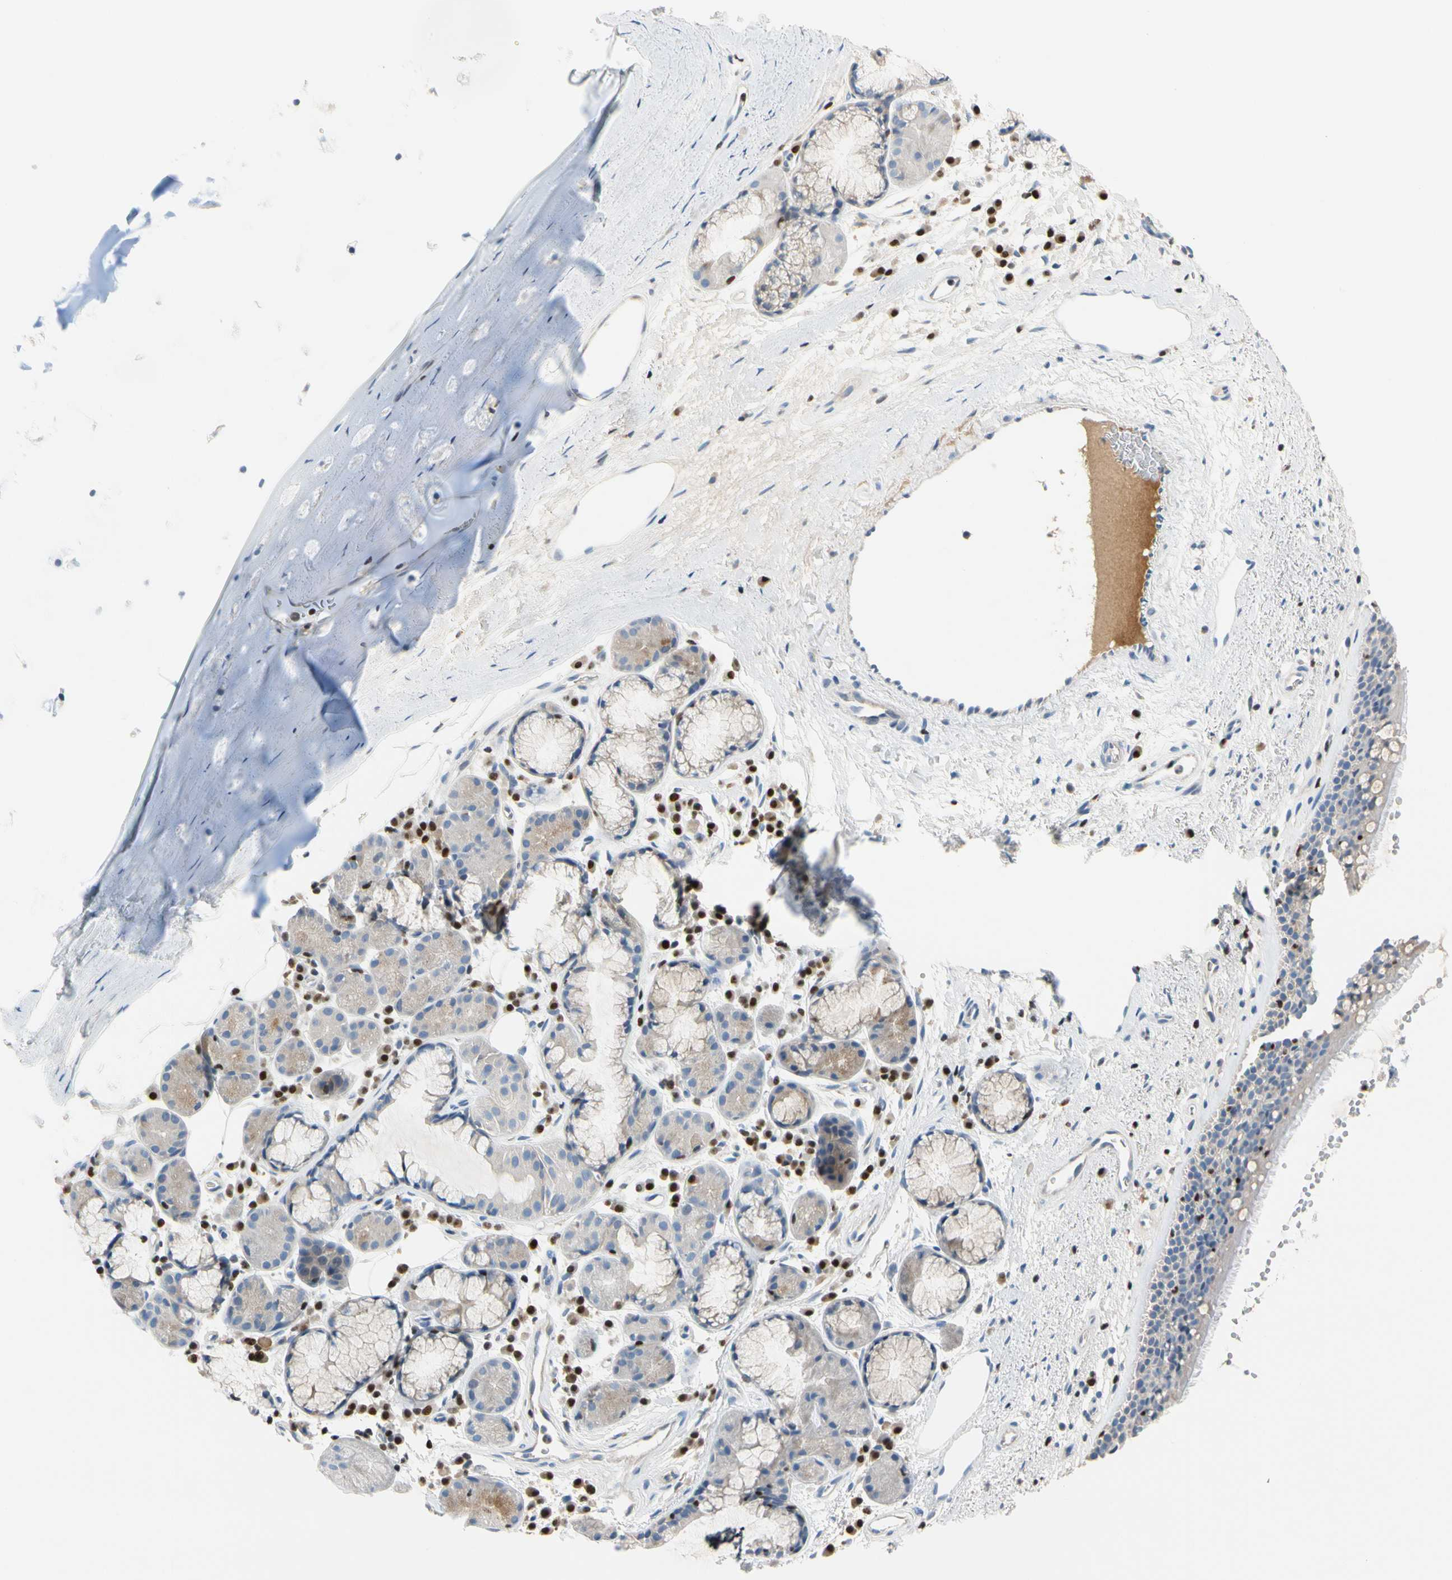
{"staining": {"intensity": "weak", "quantity": ">75%", "location": "cytoplasmic/membranous"}, "tissue": "bronchus", "cell_type": "Respiratory epithelial cells", "image_type": "normal", "snomed": [{"axis": "morphology", "description": "Normal tissue, NOS"}, {"axis": "topography", "description": "Bronchus"}], "caption": "Brown immunohistochemical staining in normal bronchus reveals weak cytoplasmic/membranous staining in approximately >75% of respiratory epithelial cells. (Brightfield microscopy of DAB IHC at high magnification).", "gene": "SP140", "patient": {"sex": "female", "age": 54}}